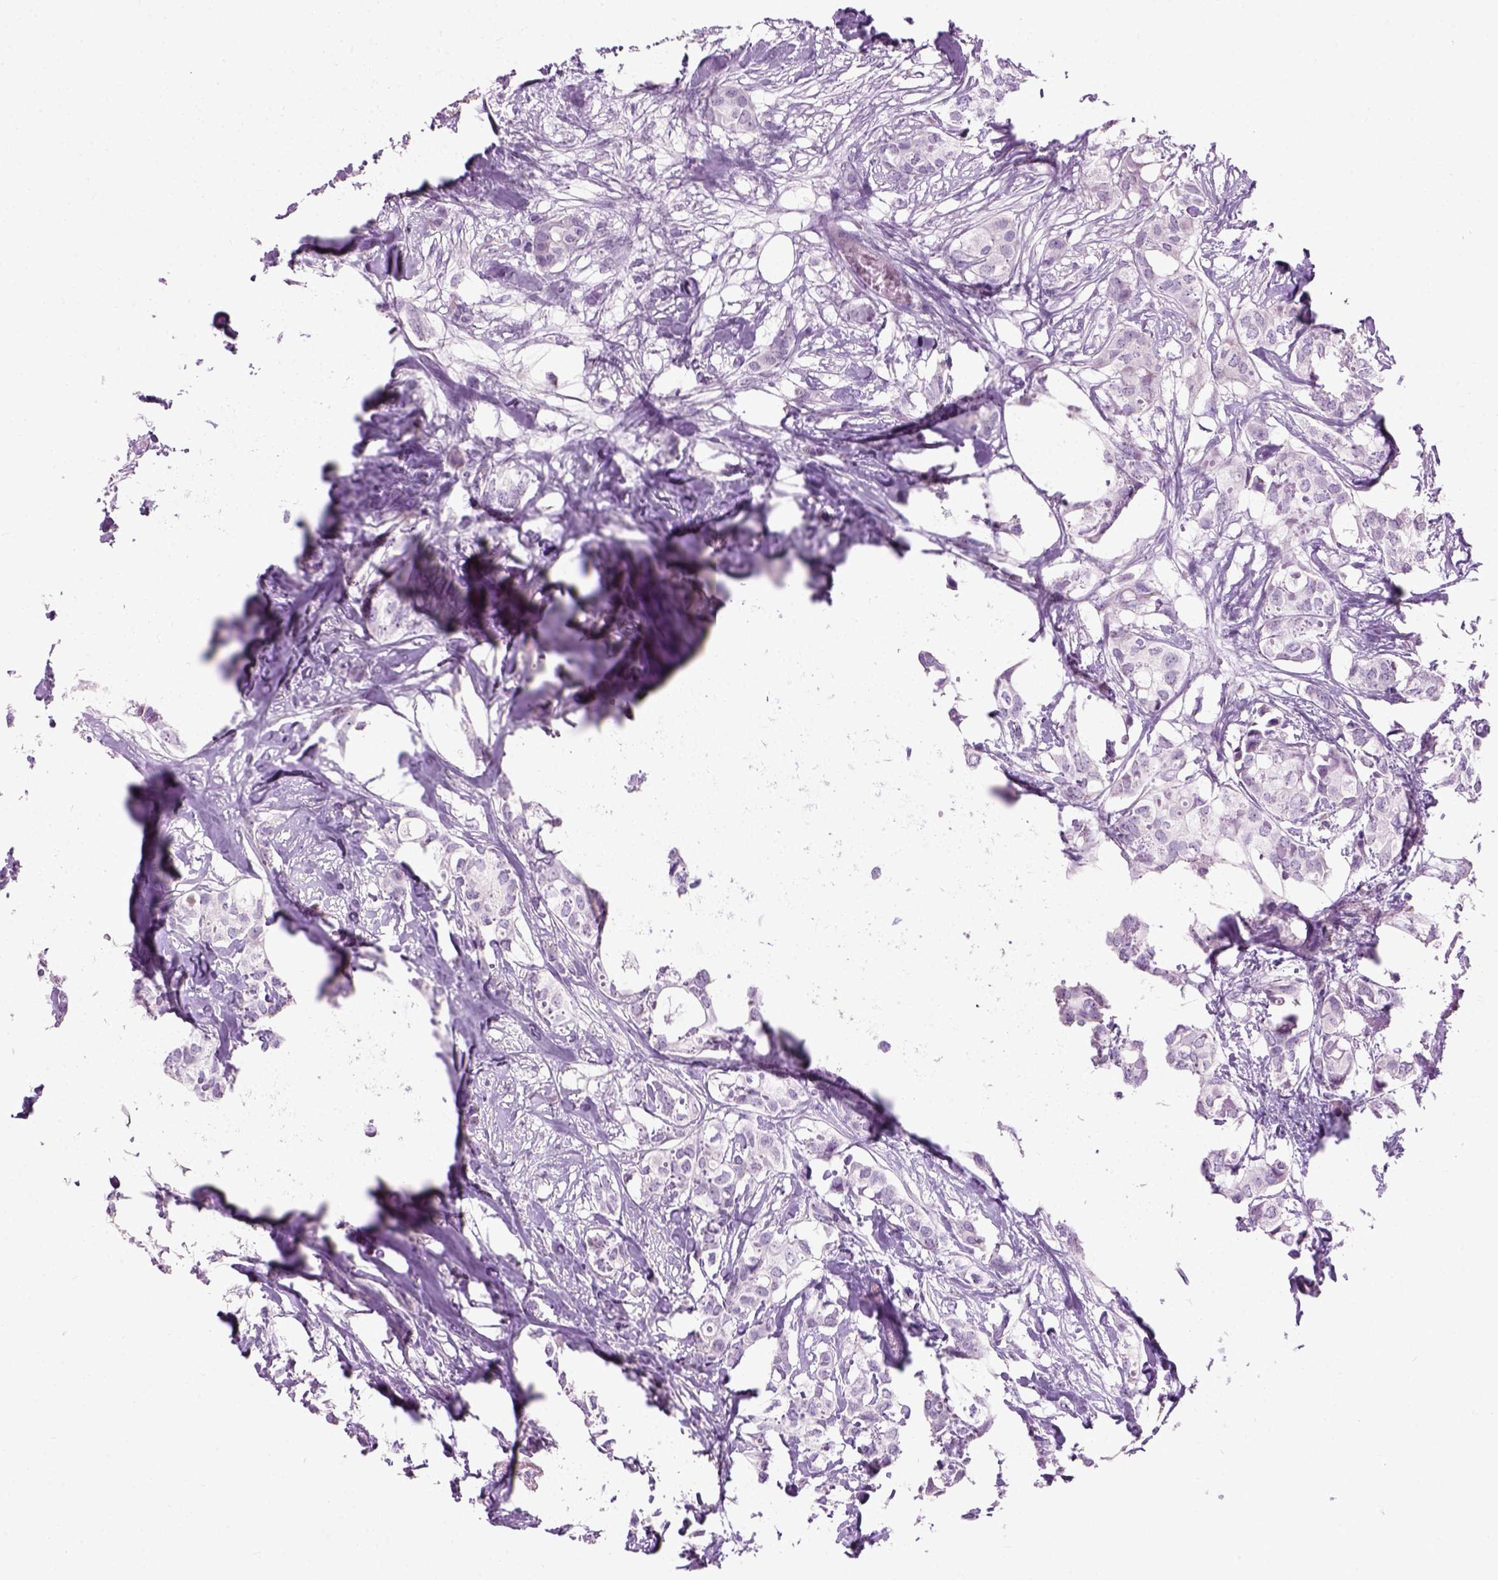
{"staining": {"intensity": "negative", "quantity": "none", "location": "none"}, "tissue": "breast cancer", "cell_type": "Tumor cells", "image_type": "cancer", "snomed": [{"axis": "morphology", "description": "Duct carcinoma"}, {"axis": "topography", "description": "Breast"}], "caption": "Breast invasive ductal carcinoma was stained to show a protein in brown. There is no significant expression in tumor cells.", "gene": "GABRB2", "patient": {"sex": "female", "age": 62}}